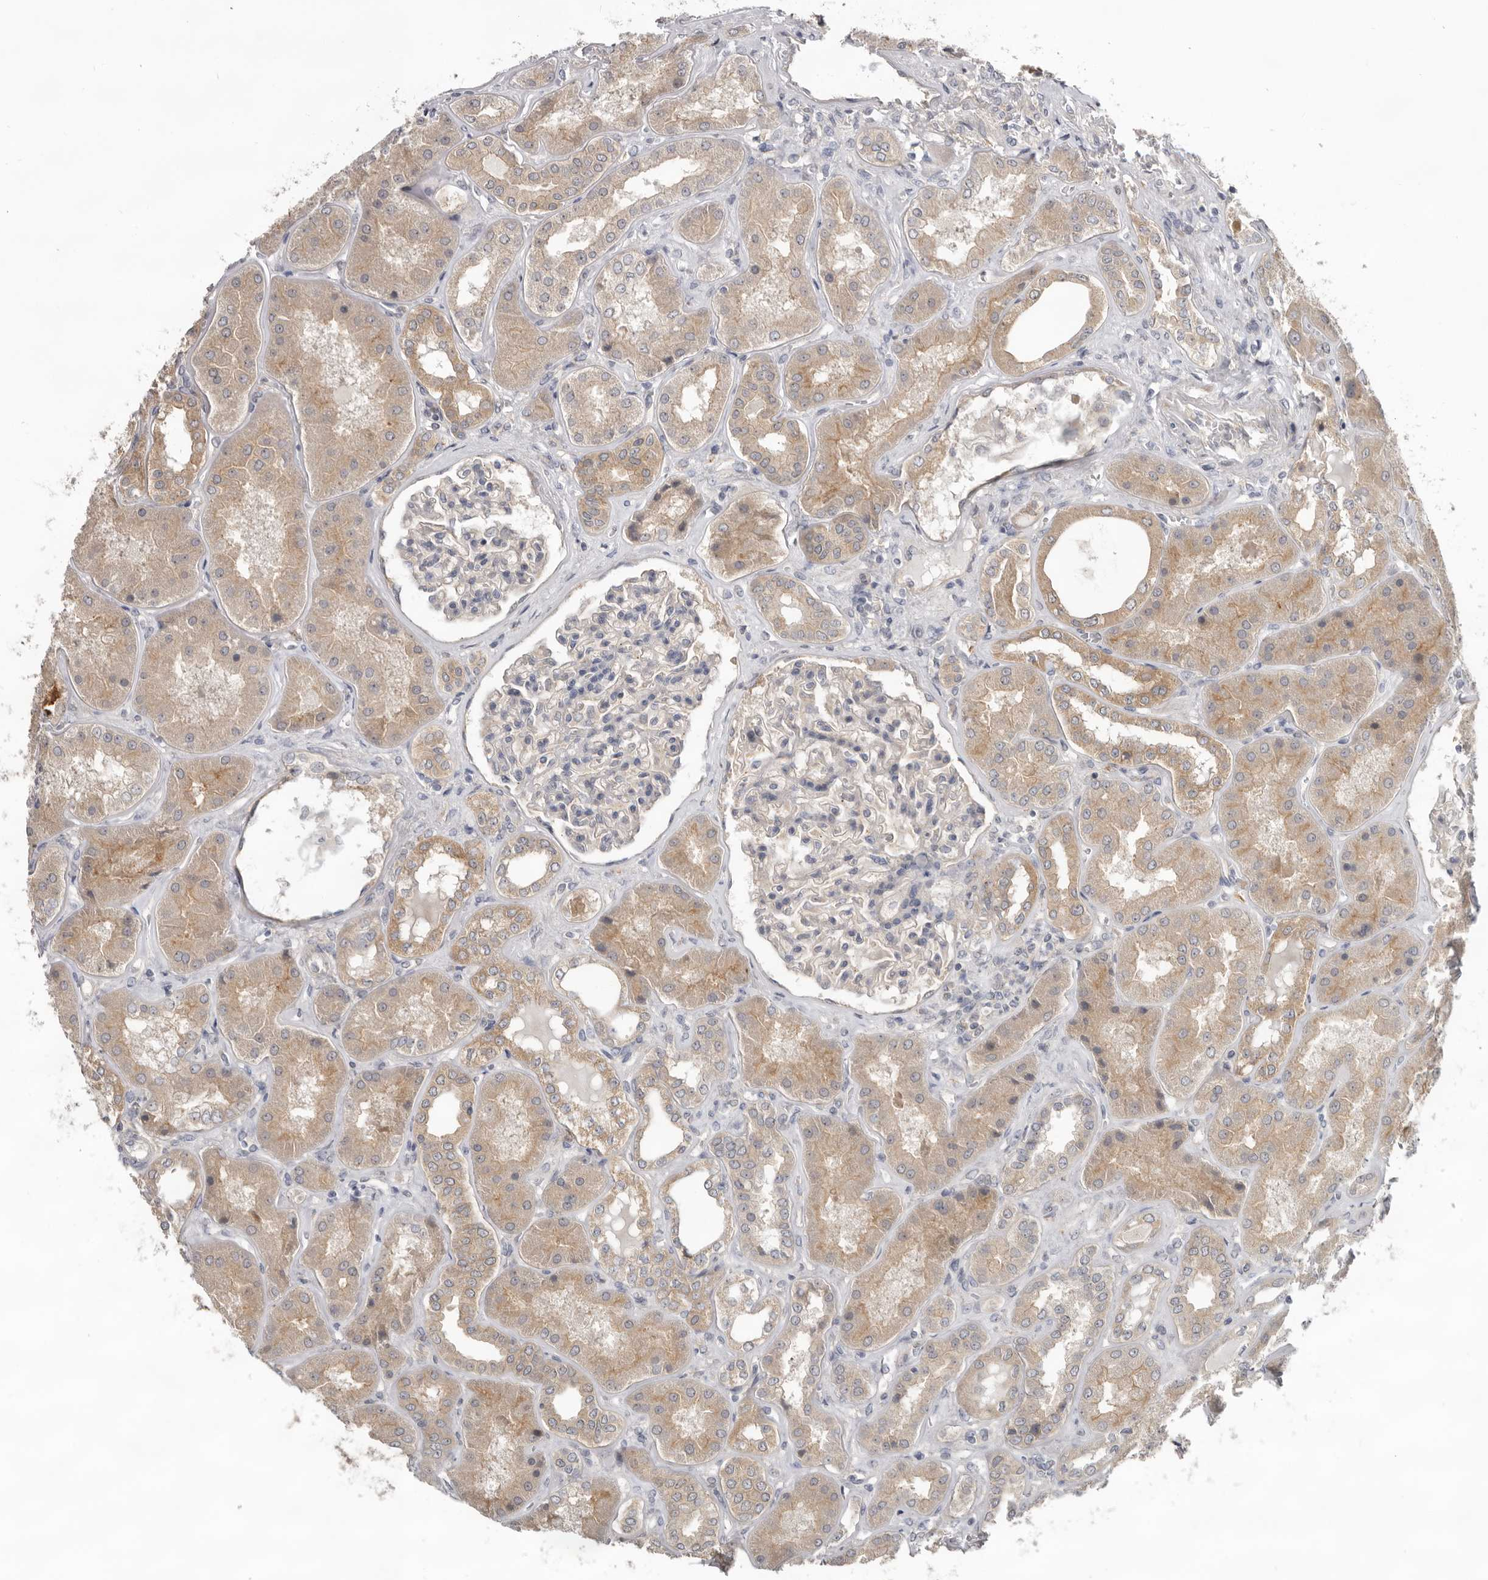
{"staining": {"intensity": "weak", "quantity": "<25%", "location": "cytoplasmic/membranous"}, "tissue": "kidney", "cell_type": "Cells in glomeruli", "image_type": "normal", "snomed": [{"axis": "morphology", "description": "Normal tissue, NOS"}, {"axis": "topography", "description": "Kidney"}], "caption": "An image of kidney stained for a protein demonstrates no brown staining in cells in glomeruli. (DAB (3,3'-diaminobenzidine) immunohistochemistry visualized using brightfield microscopy, high magnification).", "gene": "HINT3", "patient": {"sex": "female", "age": 56}}